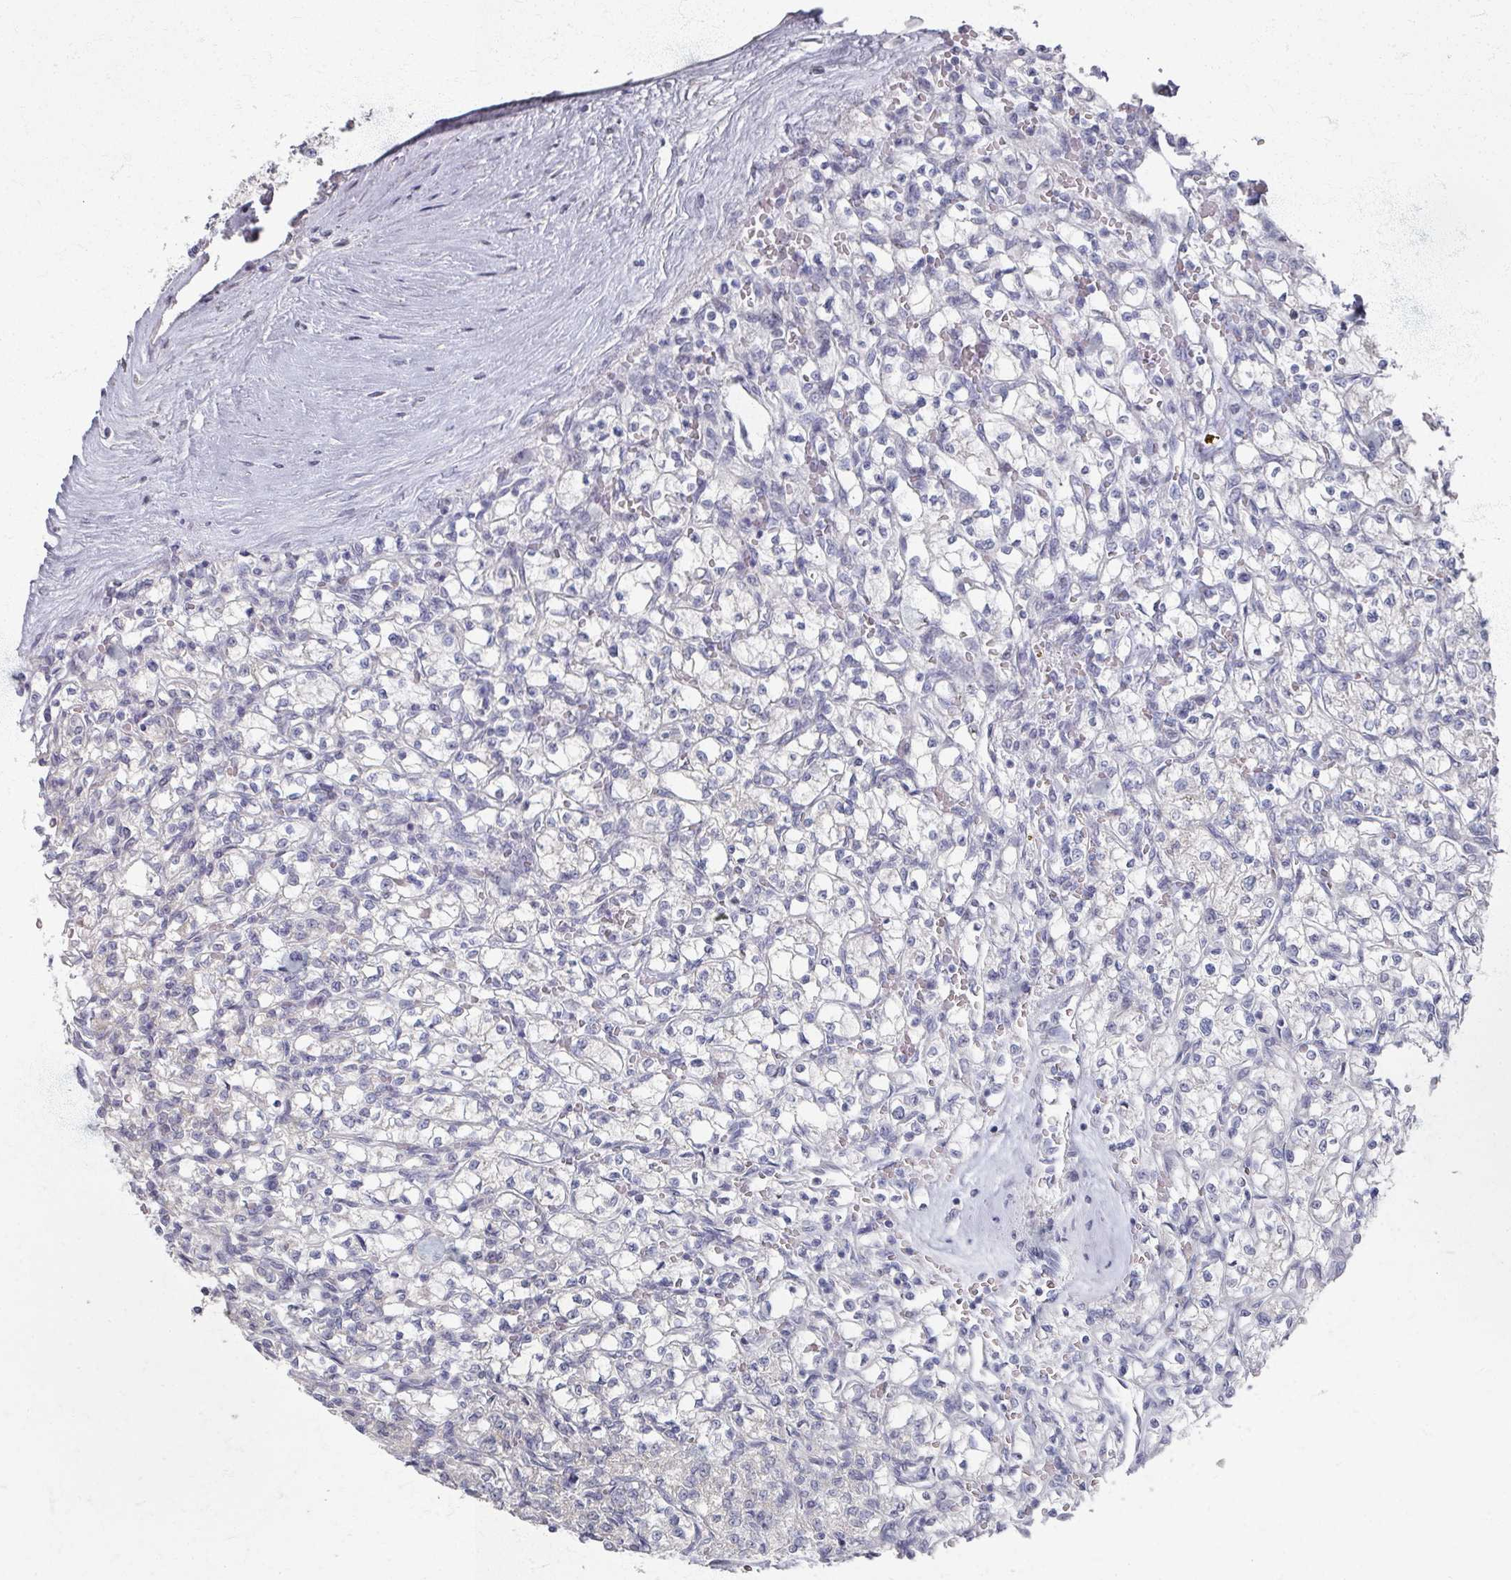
{"staining": {"intensity": "negative", "quantity": "none", "location": "none"}, "tissue": "renal cancer", "cell_type": "Tumor cells", "image_type": "cancer", "snomed": [{"axis": "morphology", "description": "Adenocarcinoma, NOS"}, {"axis": "topography", "description": "Kidney"}], "caption": "Tumor cells show no significant staining in renal adenocarcinoma. (IHC, brightfield microscopy, high magnification).", "gene": "TTYH3", "patient": {"sex": "female", "age": 64}}